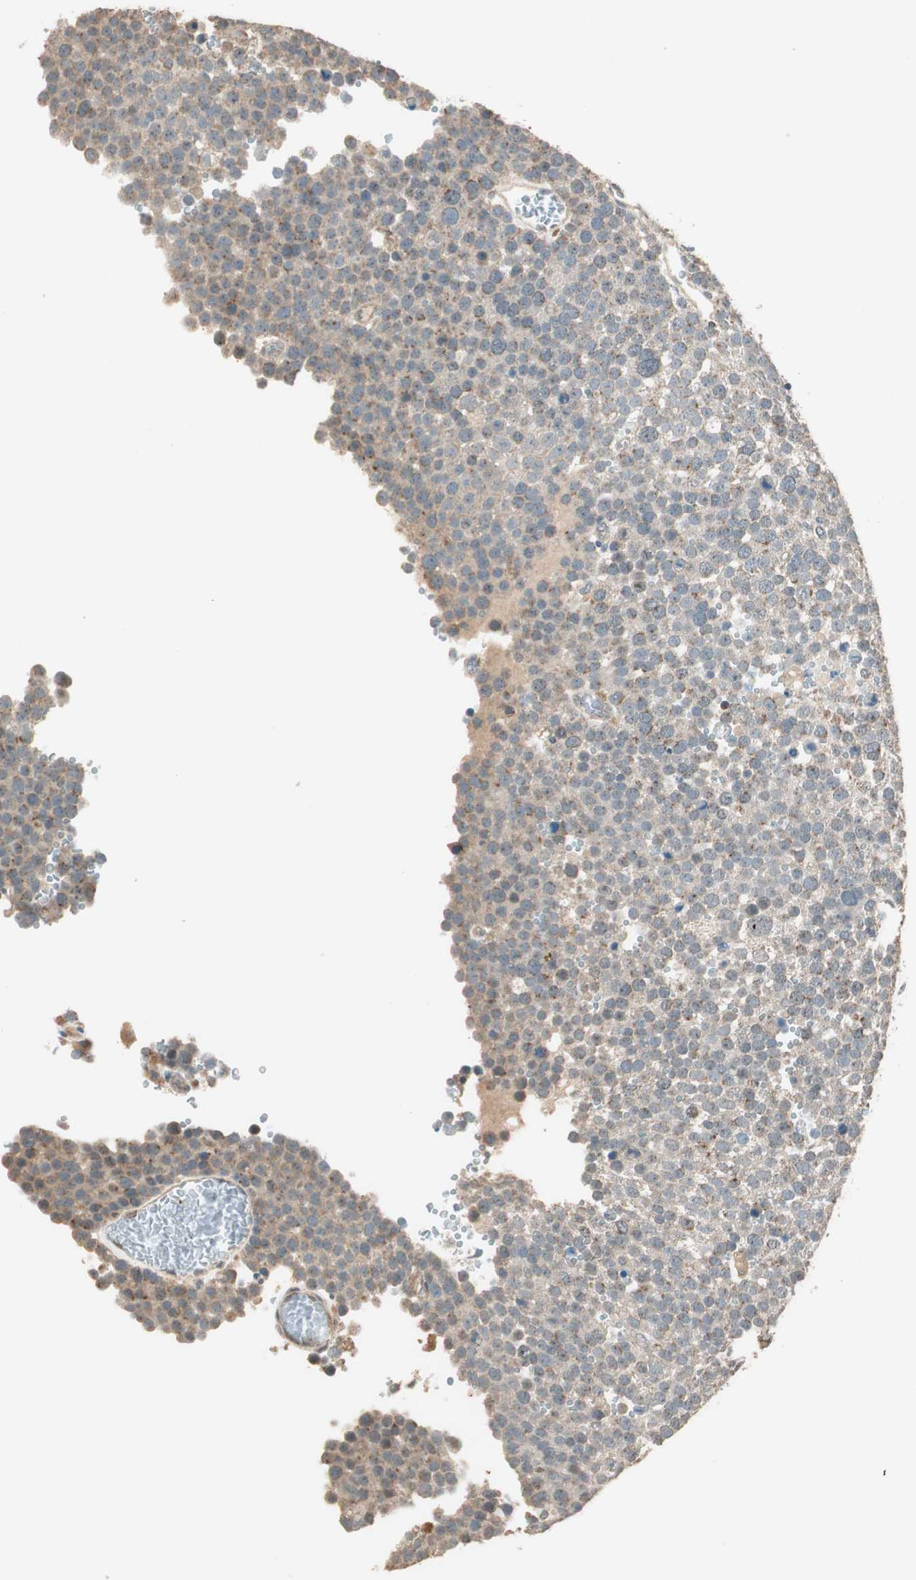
{"staining": {"intensity": "weak", "quantity": "25%-75%", "location": "cytoplasmic/membranous"}, "tissue": "testis cancer", "cell_type": "Tumor cells", "image_type": "cancer", "snomed": [{"axis": "morphology", "description": "Seminoma, NOS"}, {"axis": "topography", "description": "Testis"}], "caption": "Seminoma (testis) tissue demonstrates weak cytoplasmic/membranous positivity in about 25%-75% of tumor cells", "gene": "TRIM21", "patient": {"sex": "male", "age": 71}}